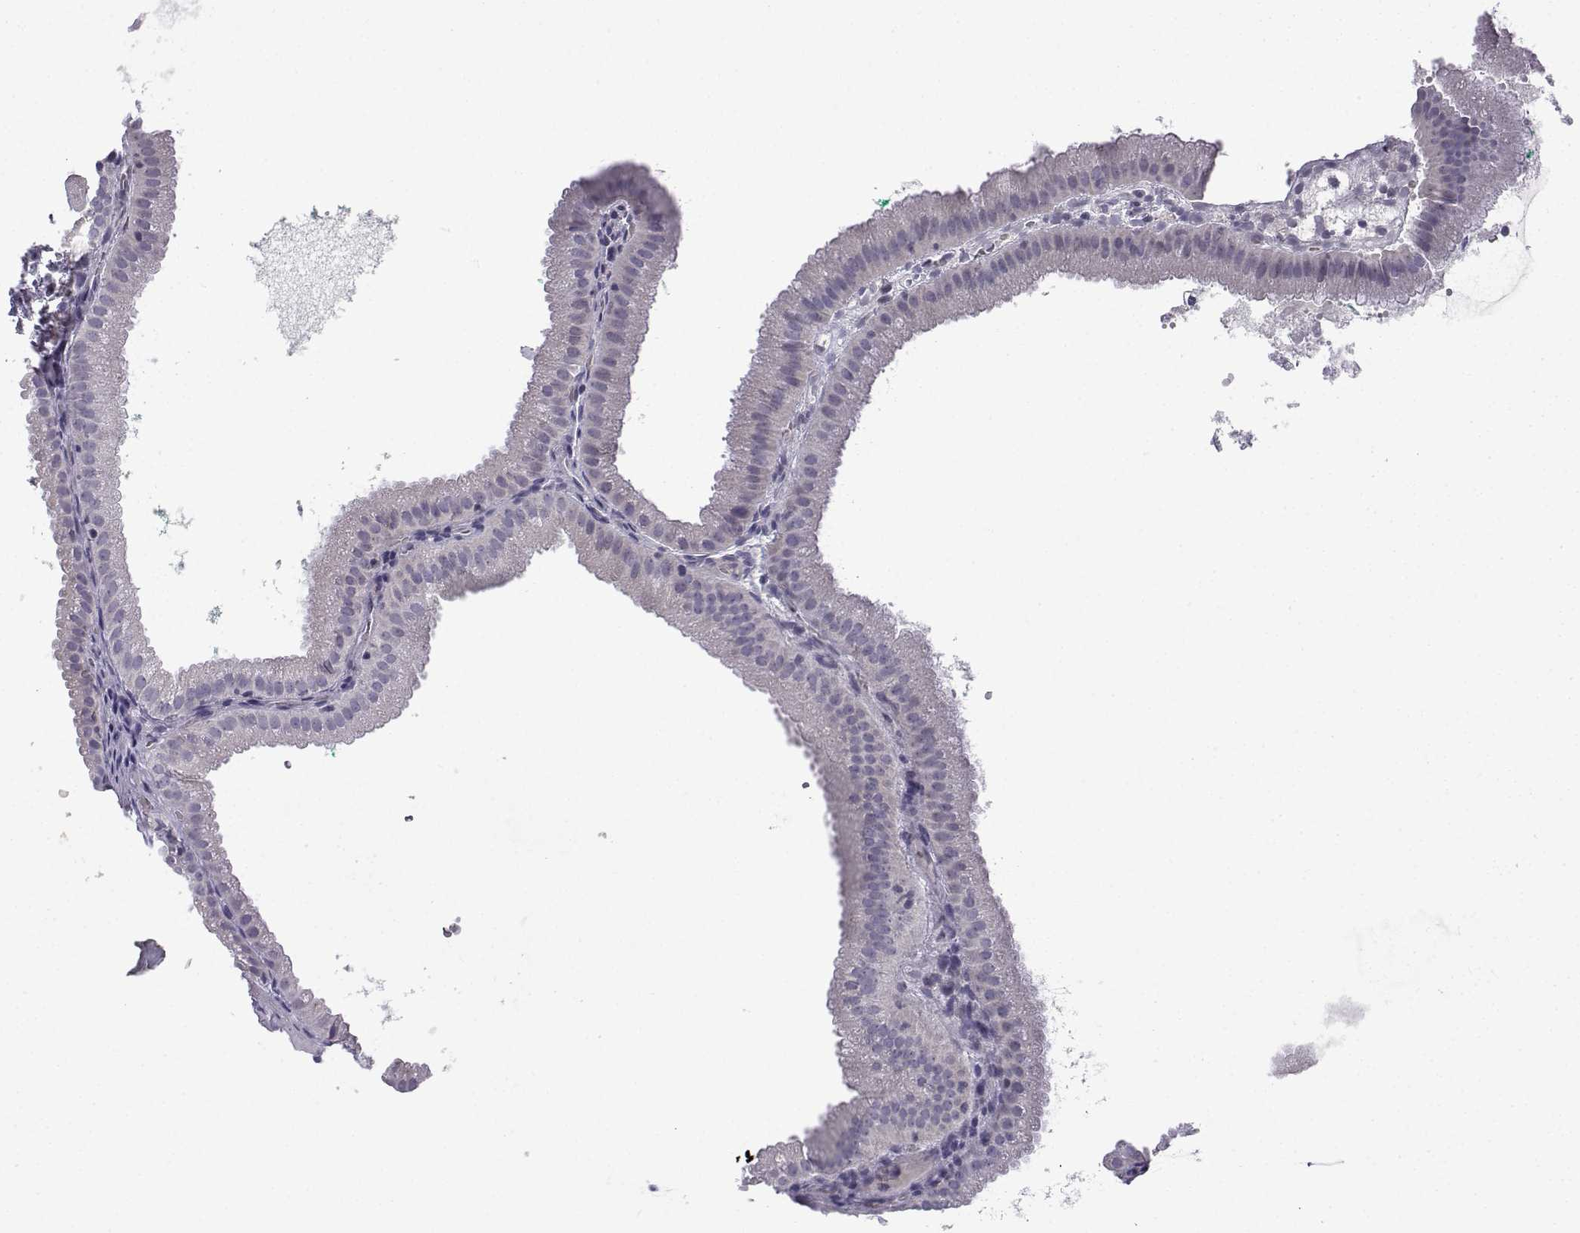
{"staining": {"intensity": "negative", "quantity": "none", "location": "none"}, "tissue": "gallbladder", "cell_type": "Glandular cells", "image_type": "normal", "snomed": [{"axis": "morphology", "description": "Normal tissue, NOS"}, {"axis": "topography", "description": "Gallbladder"}], "caption": "A high-resolution histopathology image shows immunohistochemistry (IHC) staining of benign gallbladder, which demonstrates no significant staining in glandular cells. Nuclei are stained in blue.", "gene": "SPACA7", "patient": {"sex": "male", "age": 67}}